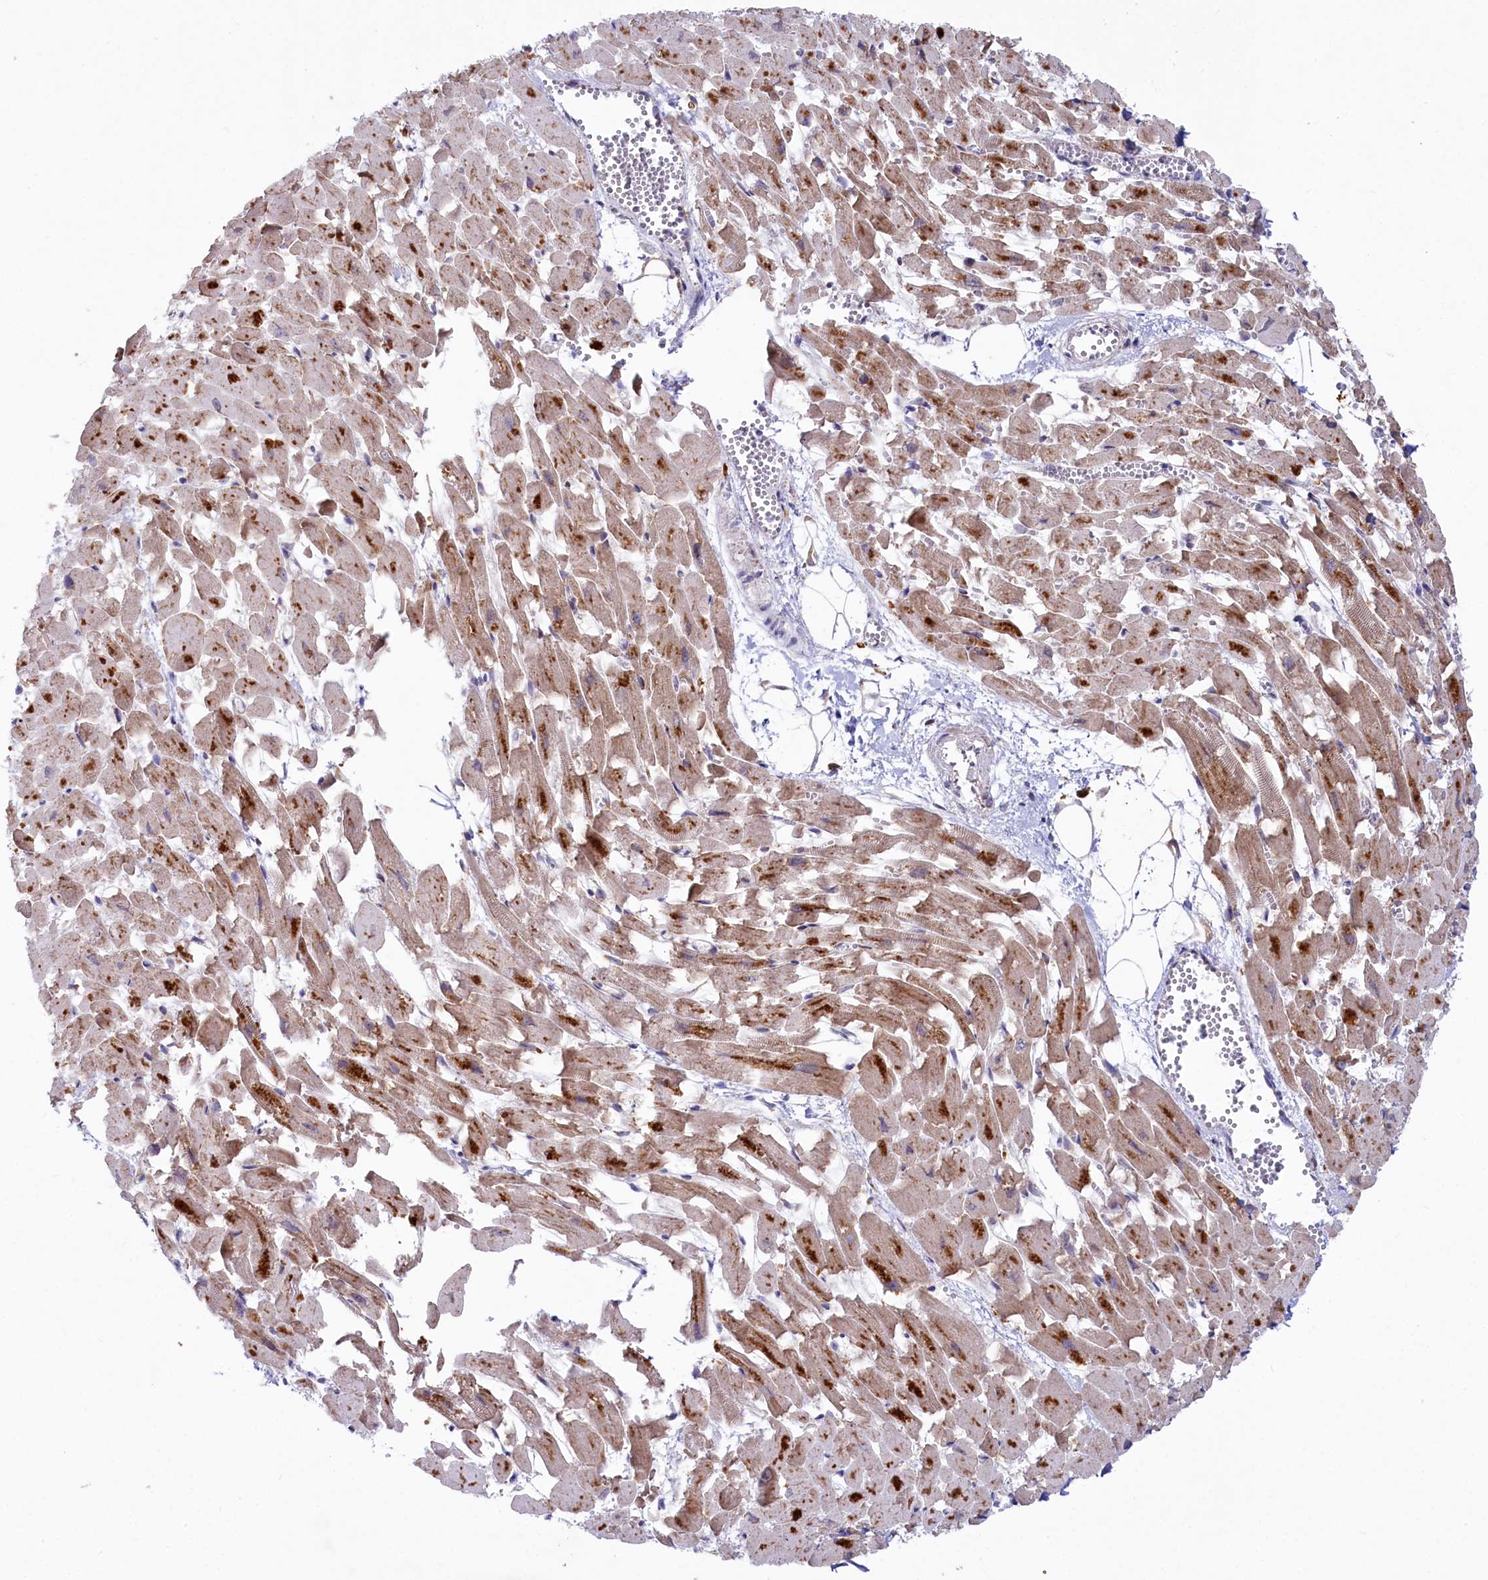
{"staining": {"intensity": "moderate", "quantity": ">75%", "location": "cytoplasmic/membranous"}, "tissue": "heart muscle", "cell_type": "Cardiomyocytes", "image_type": "normal", "snomed": [{"axis": "morphology", "description": "Normal tissue, NOS"}, {"axis": "topography", "description": "Heart"}], "caption": "Protein expression analysis of normal human heart muscle reveals moderate cytoplasmic/membranous positivity in about >75% of cardiomyocytes. (DAB = brown stain, brightfield microscopy at high magnification).", "gene": "CHID1", "patient": {"sex": "female", "age": 64}}